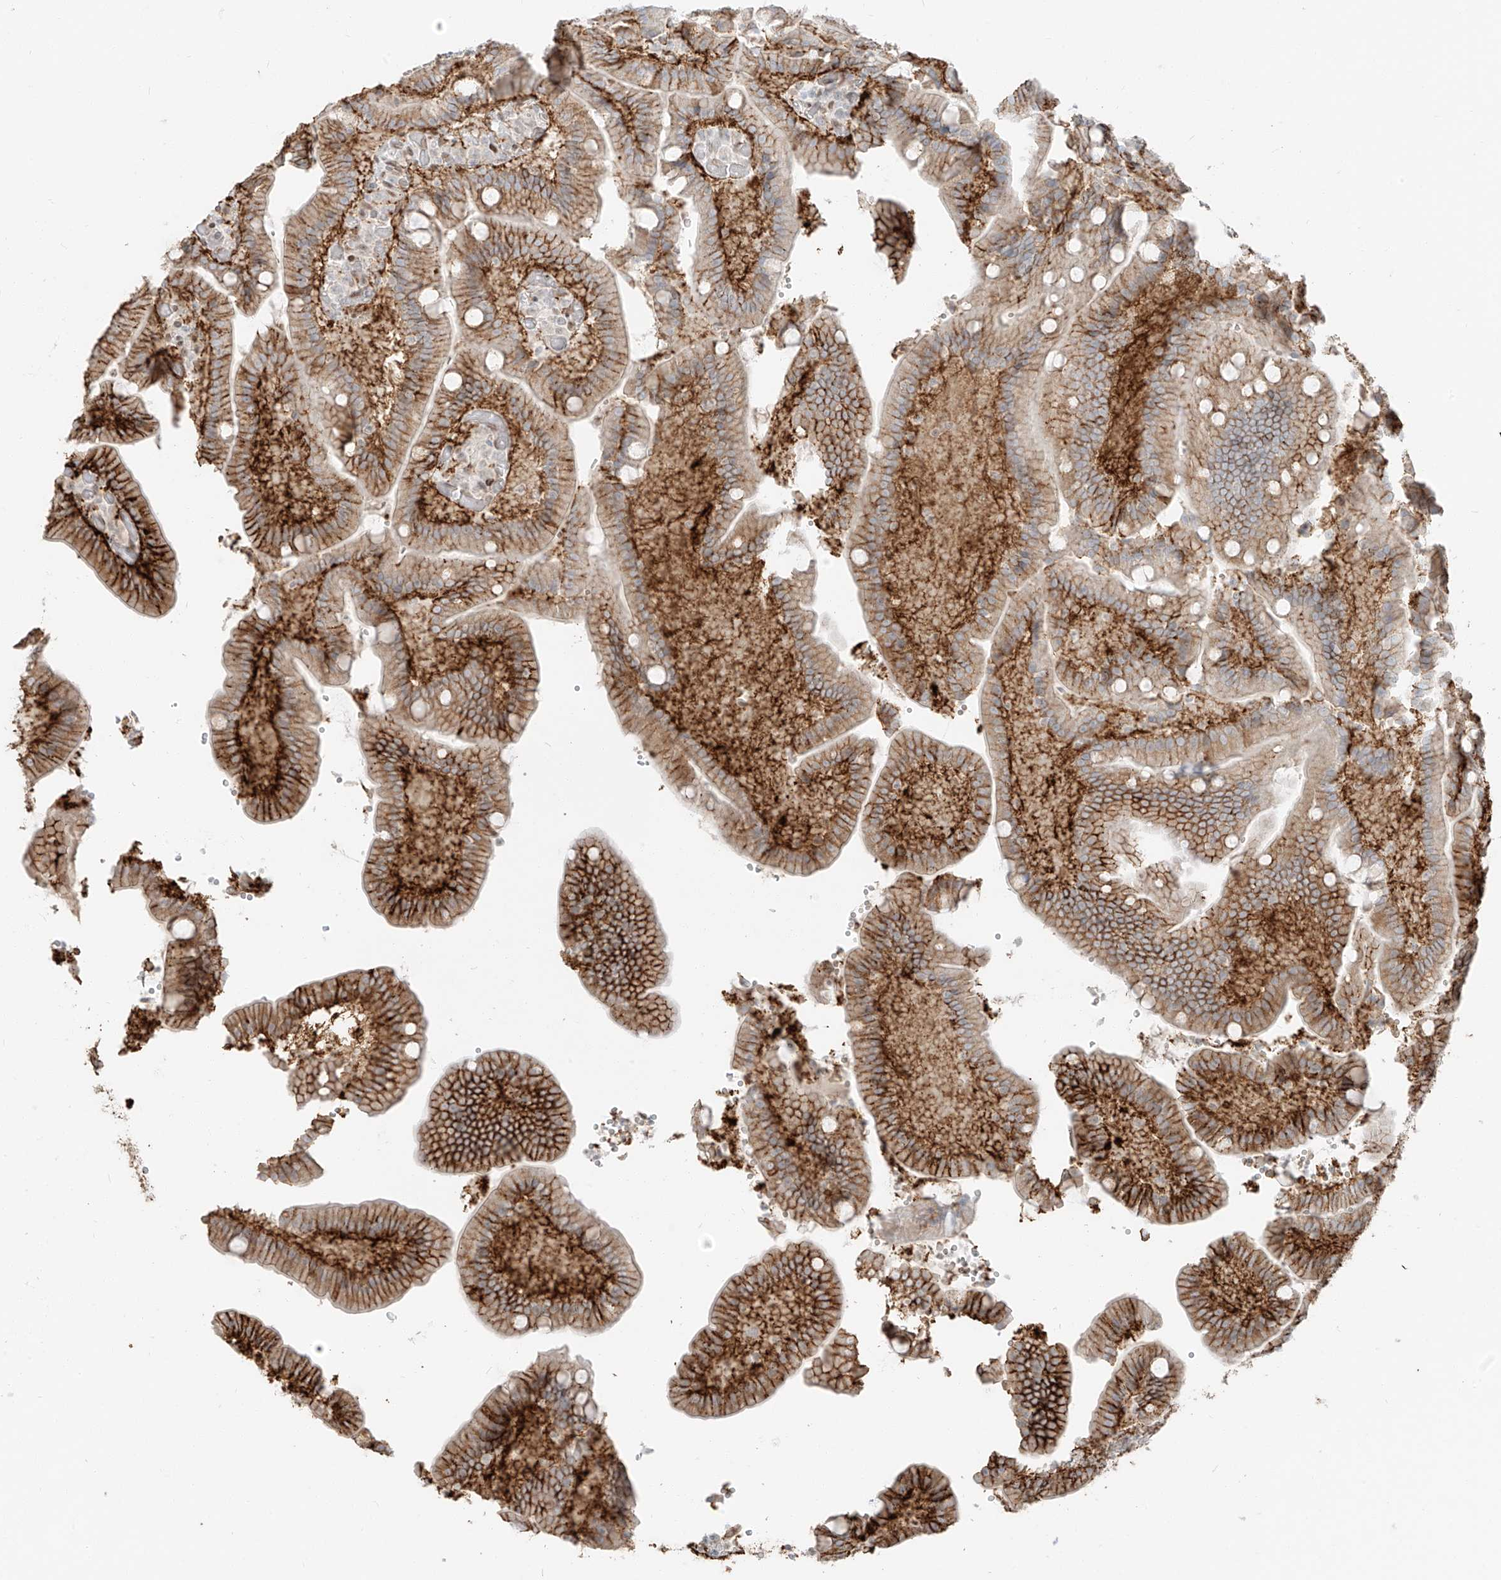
{"staining": {"intensity": "strong", "quantity": "25%-75%", "location": "cytoplasmic/membranous"}, "tissue": "duodenum", "cell_type": "Glandular cells", "image_type": "normal", "snomed": [{"axis": "morphology", "description": "Normal tissue, NOS"}, {"axis": "topography", "description": "Duodenum"}], "caption": "Protein staining of unremarkable duodenum shows strong cytoplasmic/membranous staining in approximately 25%-75% of glandular cells.", "gene": "ZNF774", "patient": {"sex": "female", "age": 62}}